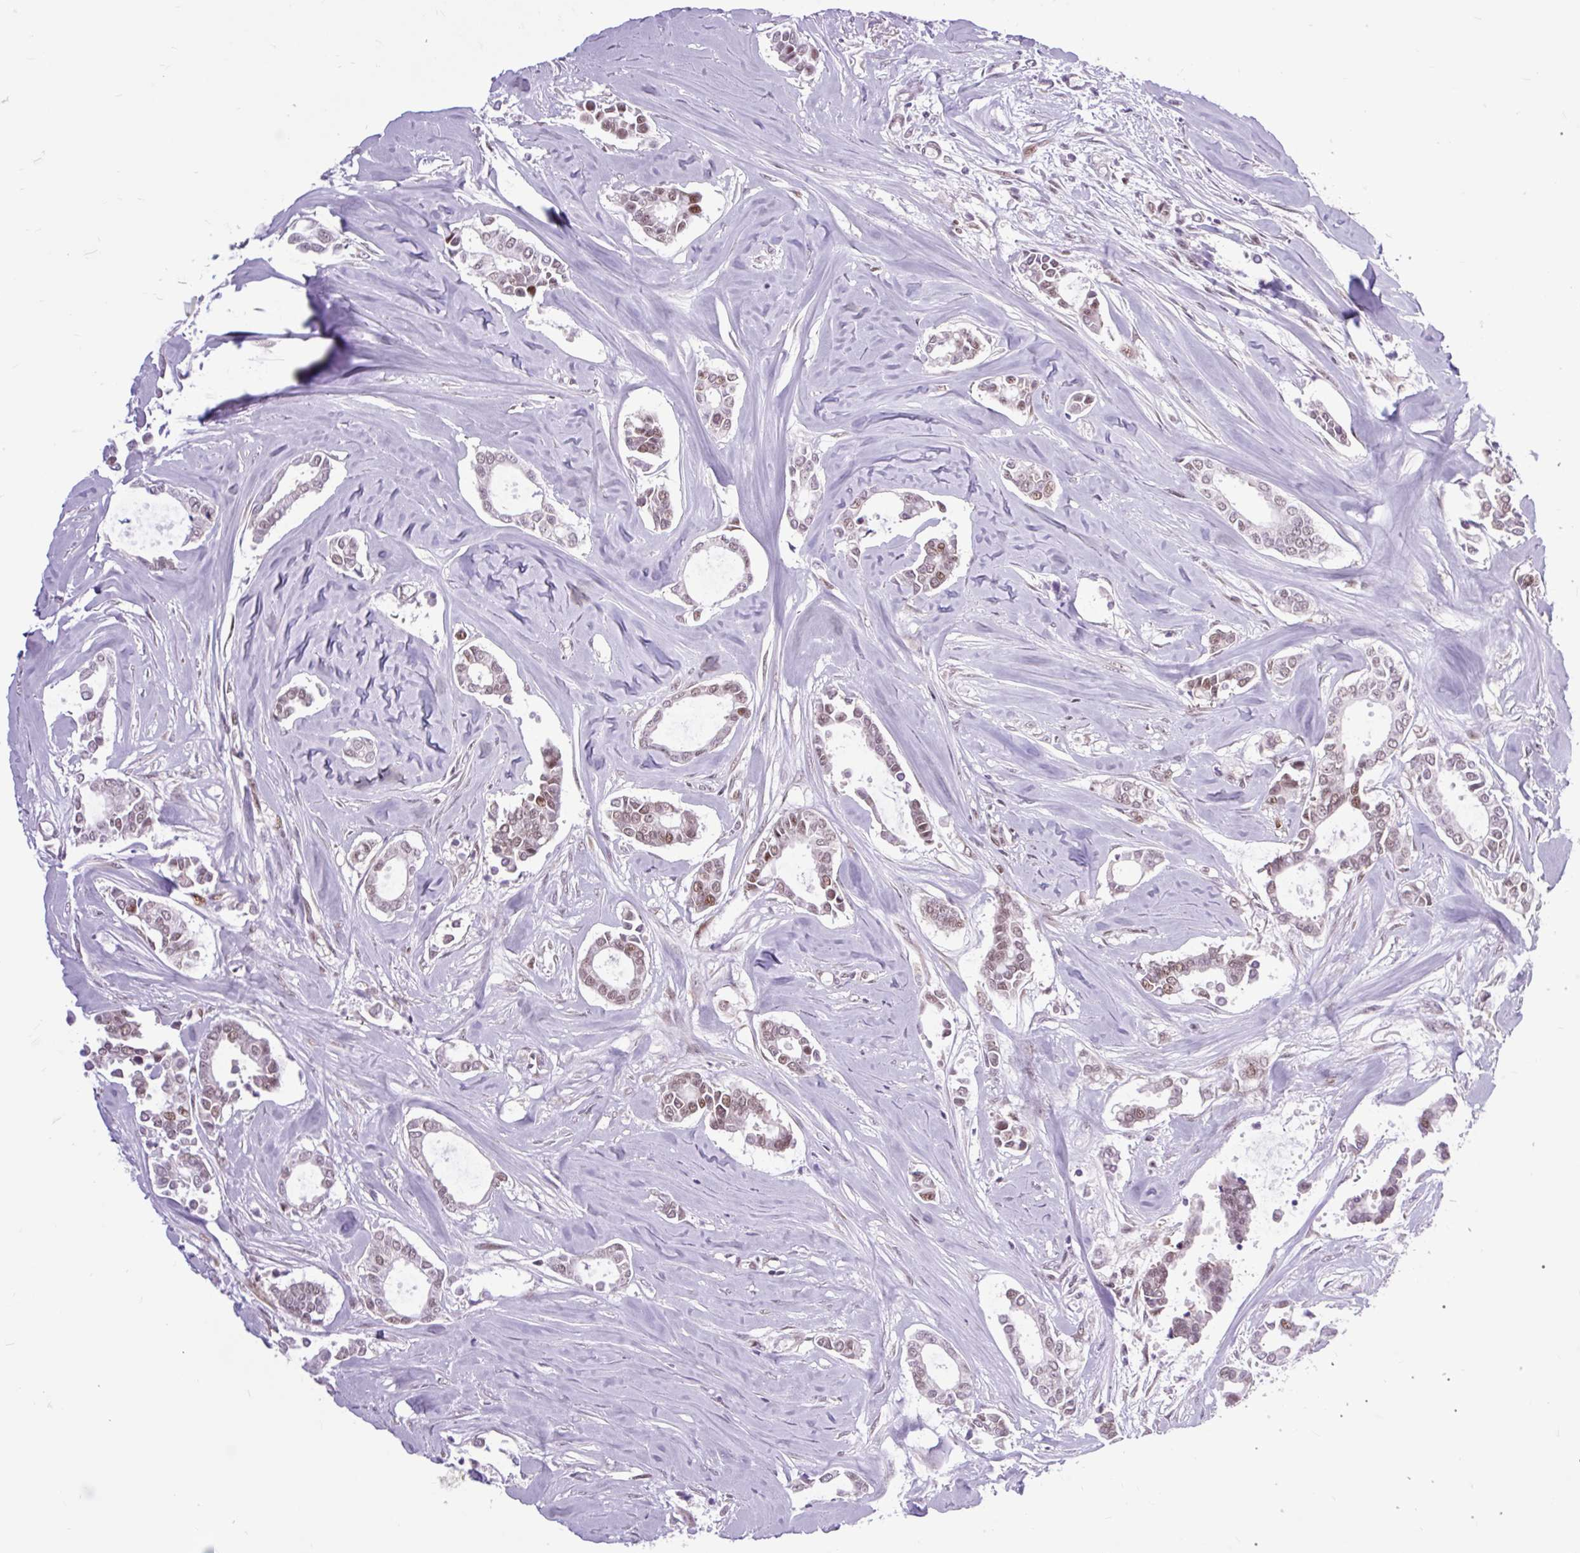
{"staining": {"intensity": "weak", "quantity": ">75%", "location": "nuclear"}, "tissue": "breast cancer", "cell_type": "Tumor cells", "image_type": "cancer", "snomed": [{"axis": "morphology", "description": "Duct carcinoma"}, {"axis": "topography", "description": "Breast"}], "caption": "Immunohistochemical staining of human breast cancer exhibits low levels of weak nuclear expression in approximately >75% of tumor cells. The protein of interest is shown in brown color, while the nuclei are stained blue.", "gene": "CLK2", "patient": {"sex": "female", "age": 84}}